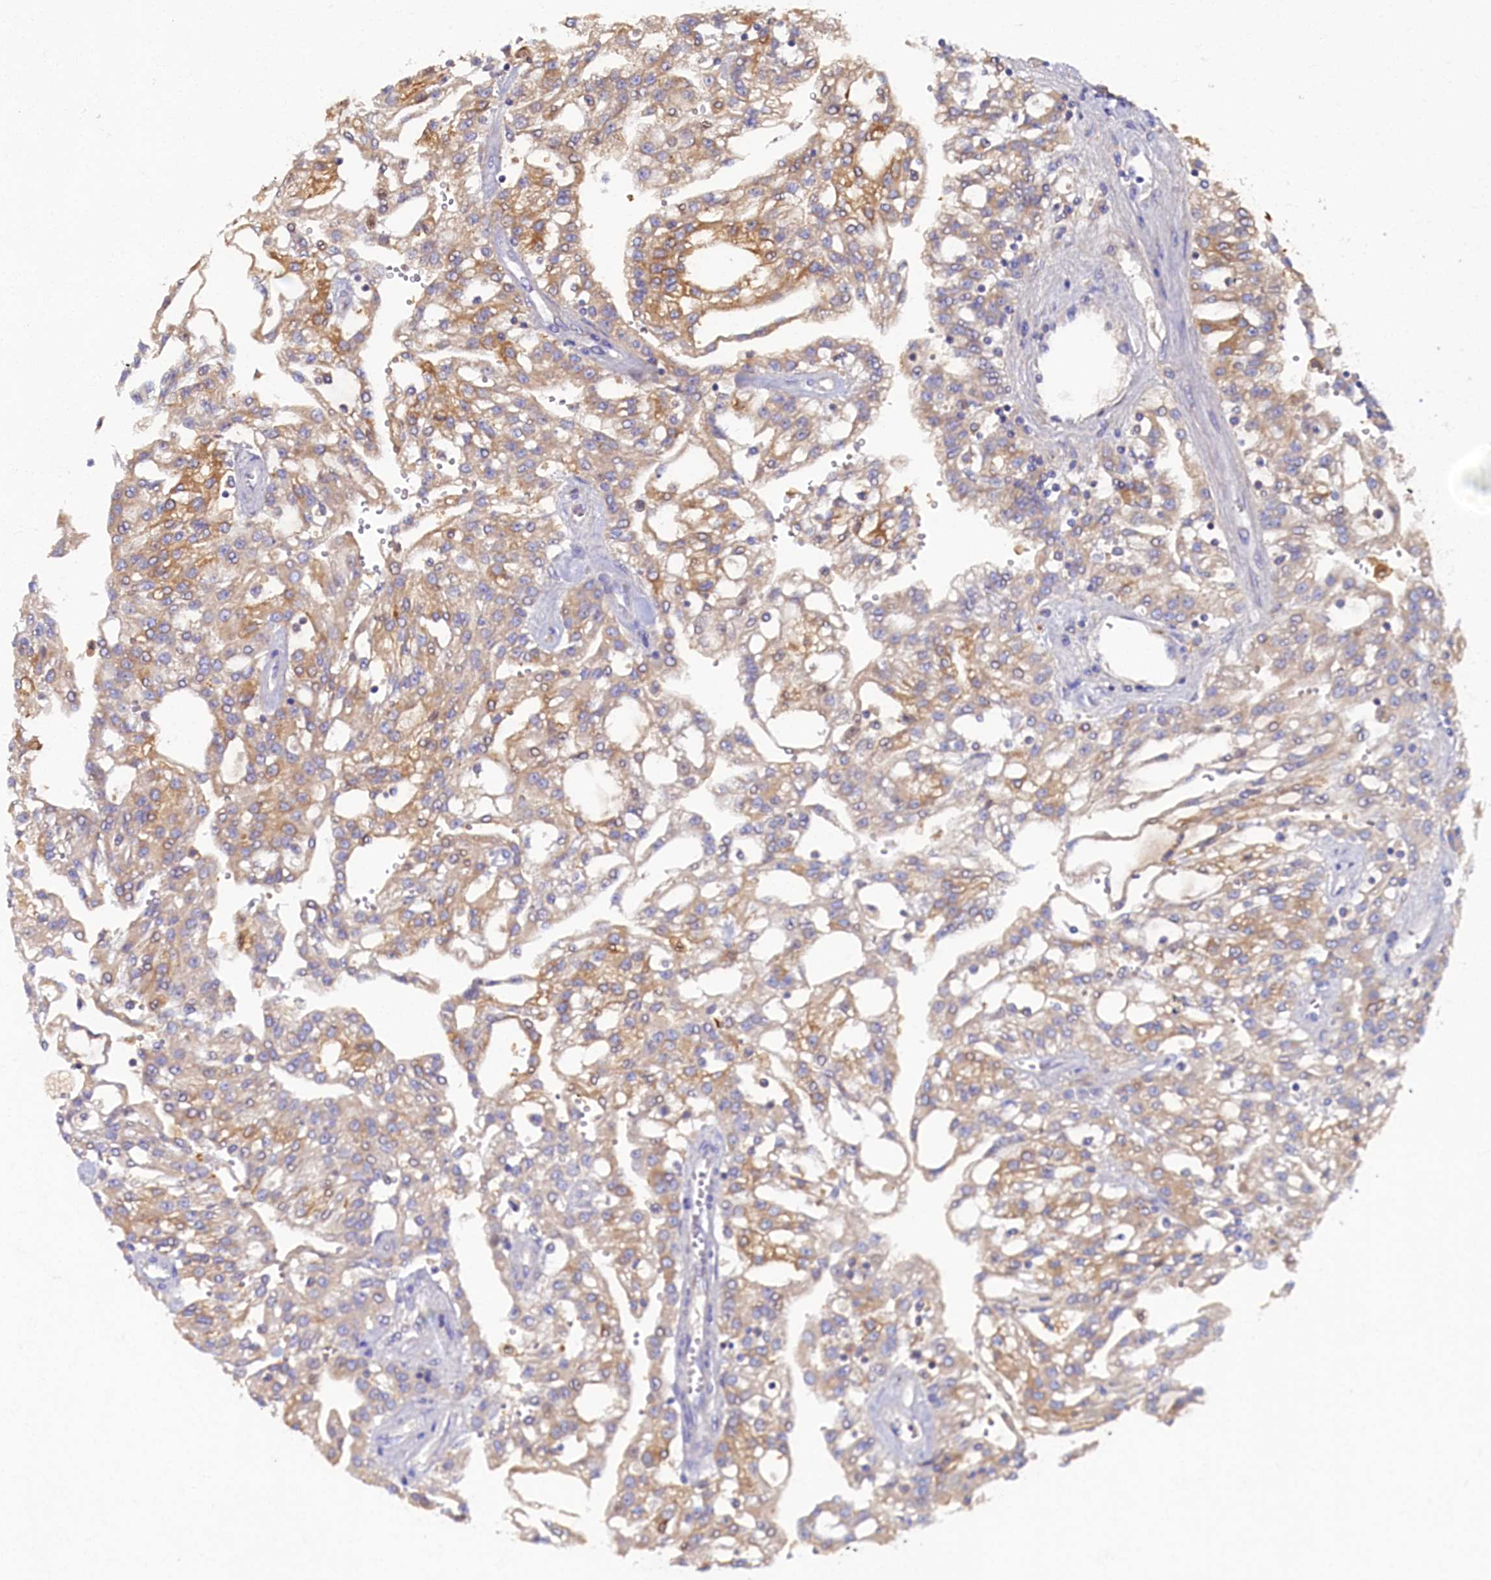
{"staining": {"intensity": "moderate", "quantity": "25%-75%", "location": "cytoplasmic/membranous"}, "tissue": "renal cancer", "cell_type": "Tumor cells", "image_type": "cancer", "snomed": [{"axis": "morphology", "description": "Adenocarcinoma, NOS"}, {"axis": "topography", "description": "Kidney"}], "caption": "Moderate cytoplasmic/membranous protein staining is present in about 25%-75% of tumor cells in renal cancer (adenocarcinoma). (DAB = brown stain, brightfield microscopy at high magnification).", "gene": "TIMM8B", "patient": {"sex": "male", "age": 63}}